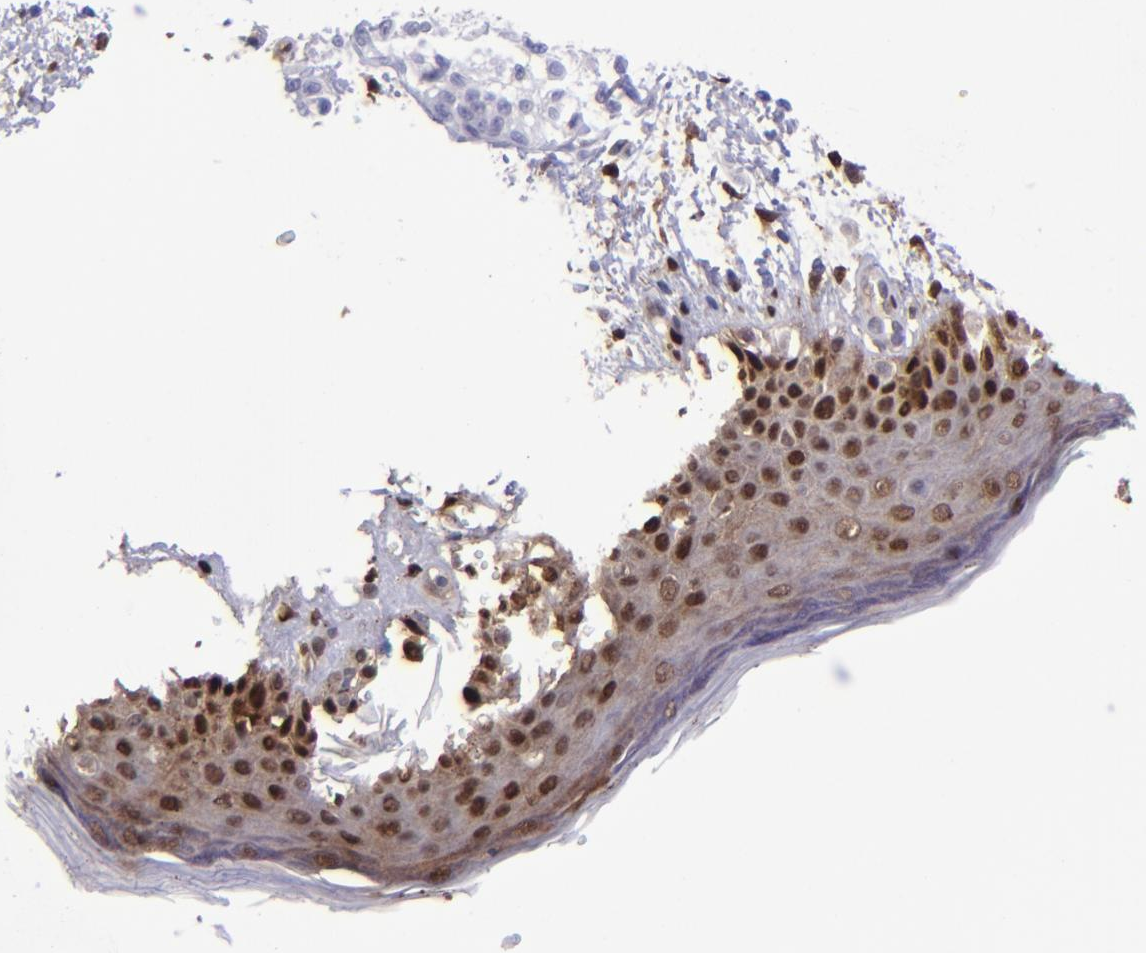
{"staining": {"intensity": "negative", "quantity": "none", "location": "none"}, "tissue": "melanoma", "cell_type": "Tumor cells", "image_type": "cancer", "snomed": [{"axis": "morphology", "description": "Malignant melanoma, NOS"}, {"axis": "topography", "description": "Skin"}], "caption": "High power microscopy image of an IHC histopathology image of melanoma, revealing no significant staining in tumor cells. The staining is performed using DAB (3,3'-diaminobenzidine) brown chromogen with nuclei counter-stained in using hematoxylin.", "gene": "TYMP", "patient": {"sex": "male", "age": 57}}